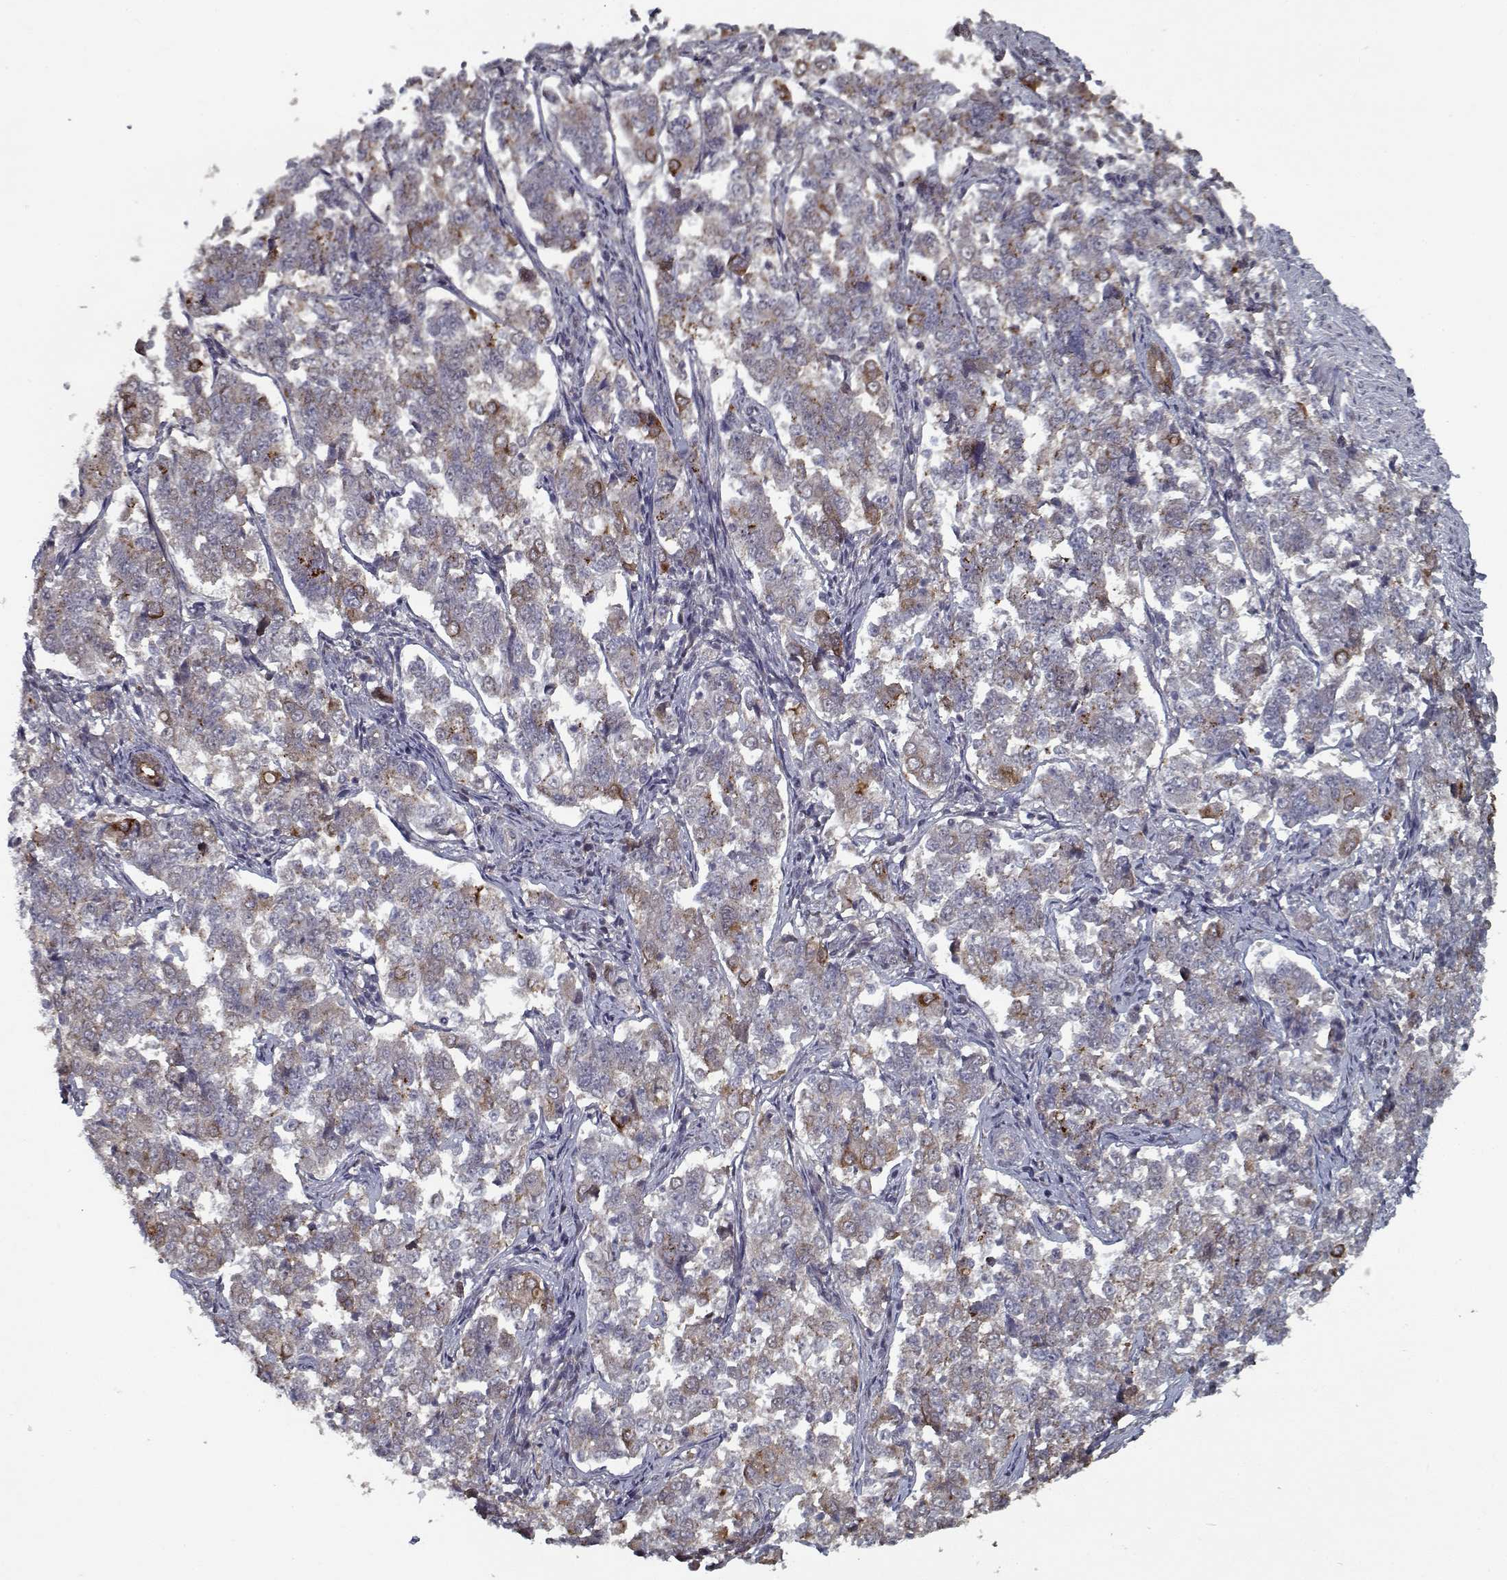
{"staining": {"intensity": "moderate", "quantity": "<25%", "location": "cytoplasmic/membranous"}, "tissue": "endometrial cancer", "cell_type": "Tumor cells", "image_type": "cancer", "snomed": [{"axis": "morphology", "description": "Adenocarcinoma, NOS"}, {"axis": "topography", "description": "Endometrium"}], "caption": "Adenocarcinoma (endometrial) was stained to show a protein in brown. There is low levels of moderate cytoplasmic/membranous expression in about <25% of tumor cells.", "gene": "NLK", "patient": {"sex": "female", "age": 43}}